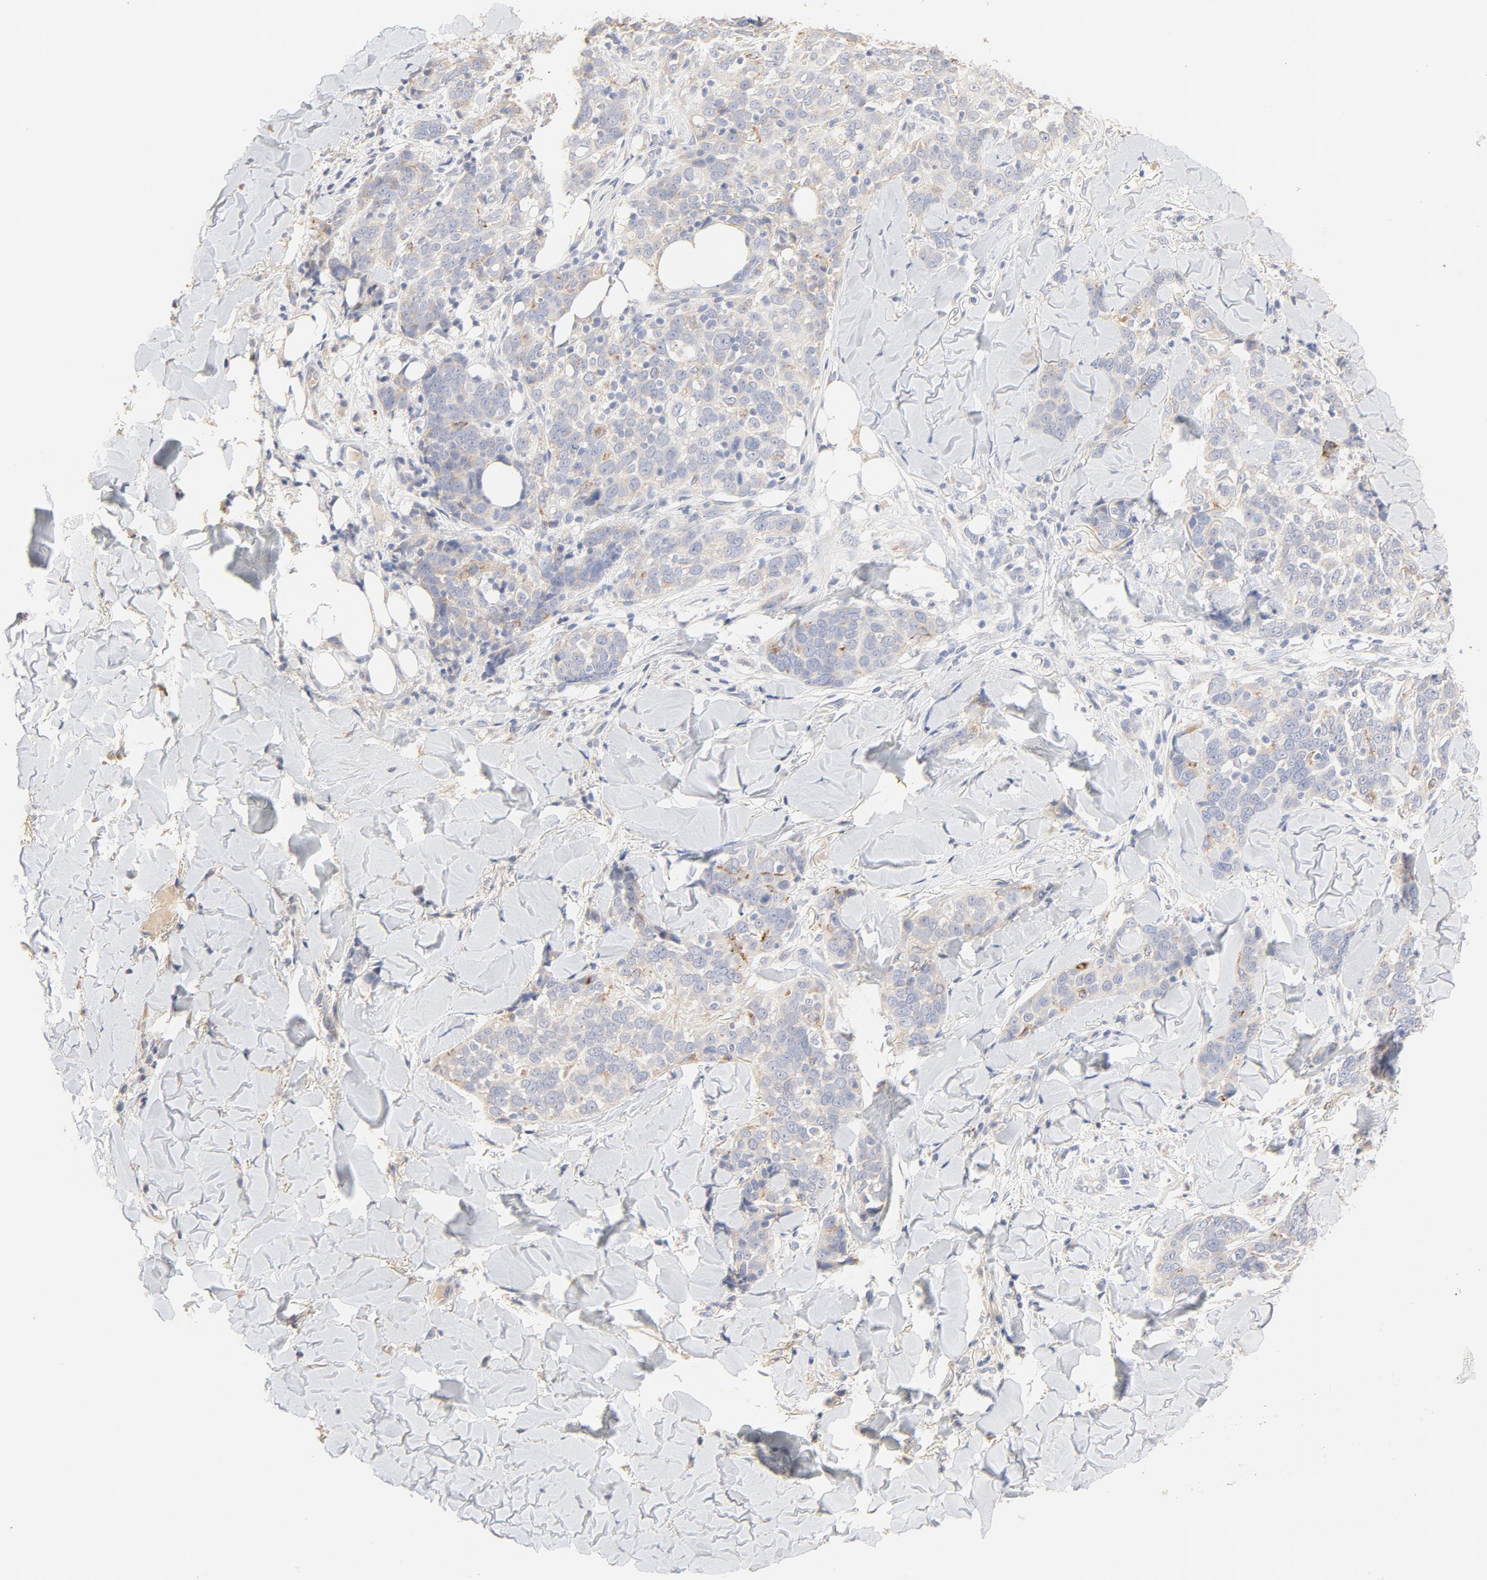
{"staining": {"intensity": "negative", "quantity": "none", "location": "none"}, "tissue": "skin cancer", "cell_type": "Tumor cells", "image_type": "cancer", "snomed": [{"axis": "morphology", "description": "Normal tissue, NOS"}, {"axis": "morphology", "description": "Squamous cell carcinoma, NOS"}, {"axis": "topography", "description": "Skin"}], "caption": "DAB (3,3'-diaminobenzidine) immunohistochemical staining of human skin cancer reveals no significant expression in tumor cells.", "gene": "FCGBP", "patient": {"sex": "female", "age": 83}}